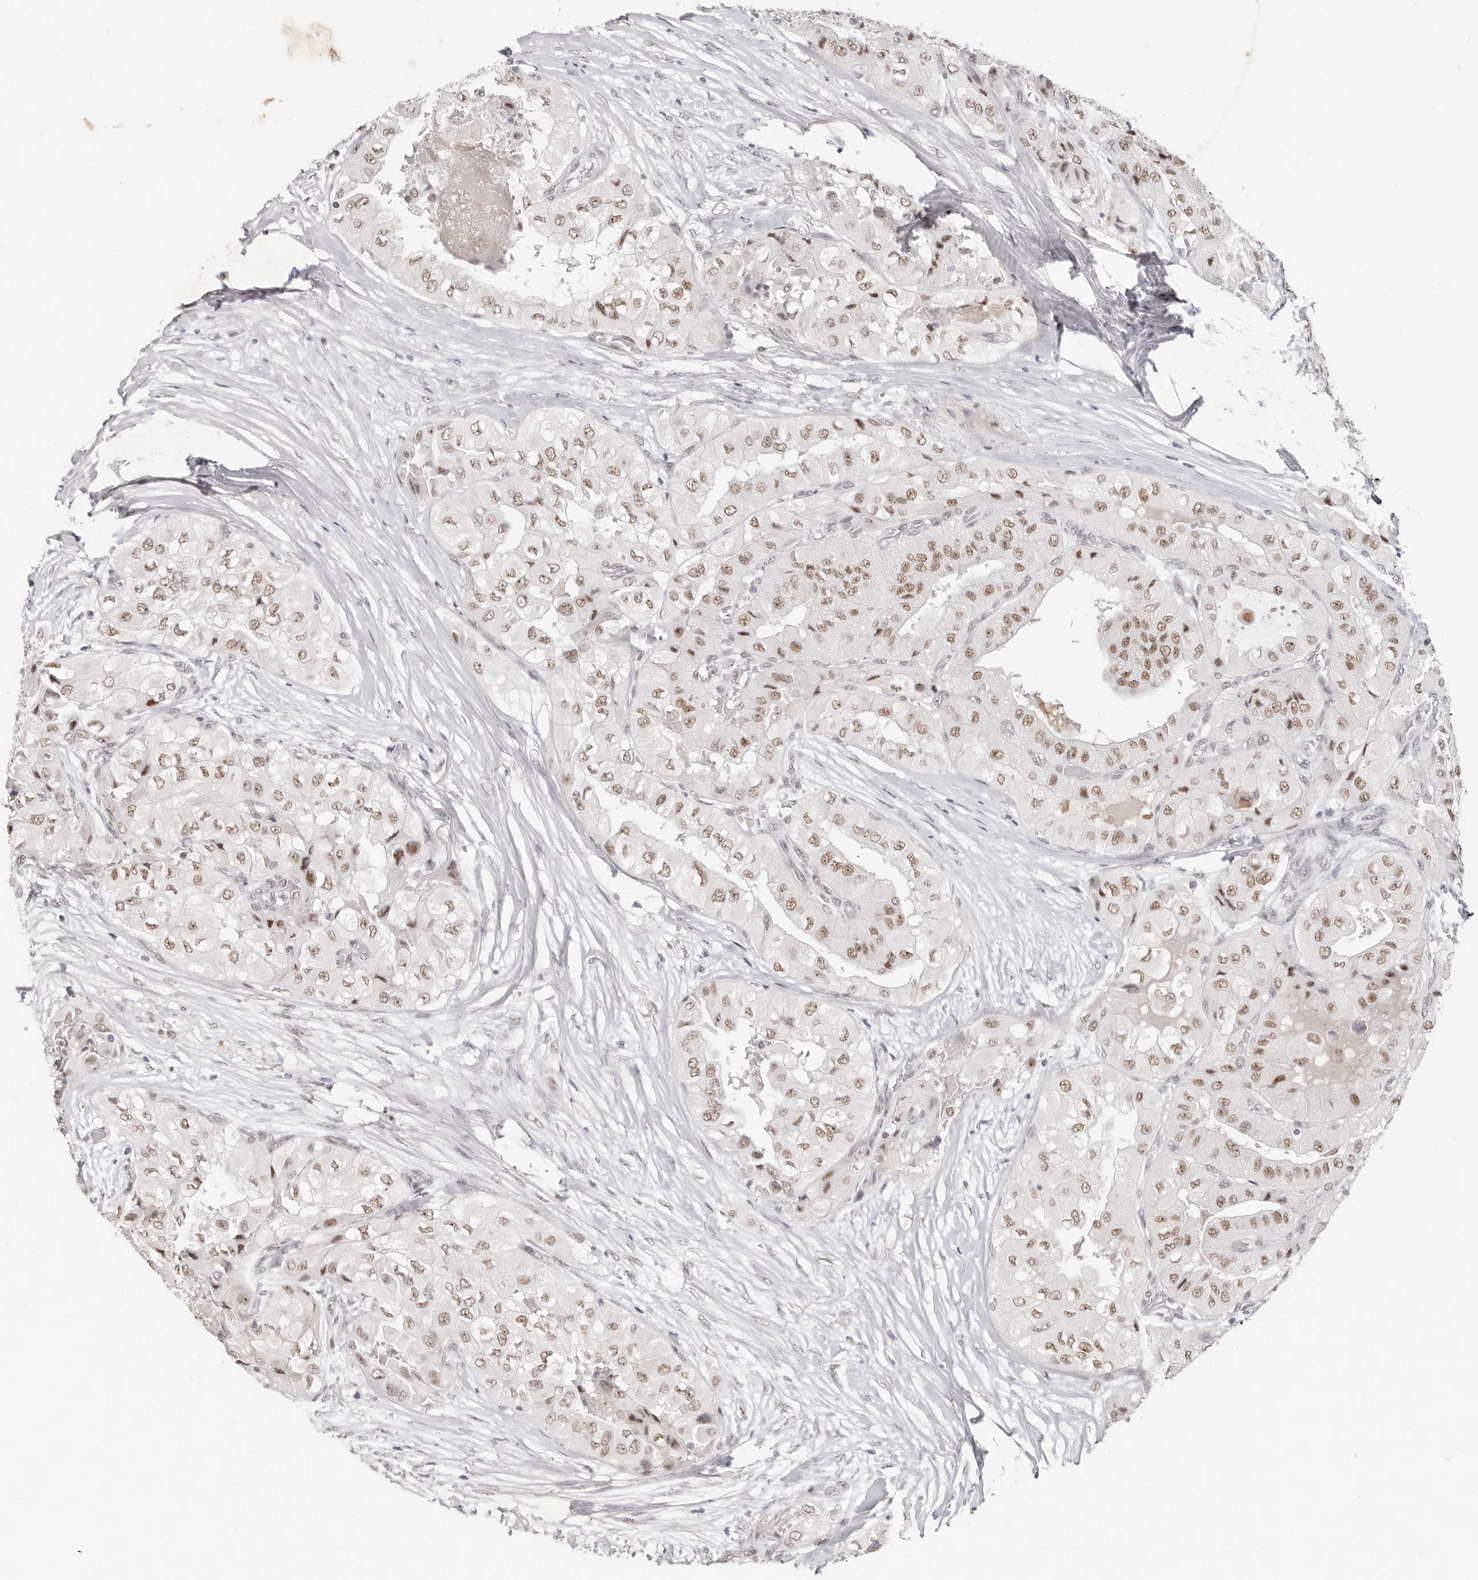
{"staining": {"intensity": "moderate", "quantity": ">75%", "location": "nuclear"}, "tissue": "thyroid cancer", "cell_type": "Tumor cells", "image_type": "cancer", "snomed": [{"axis": "morphology", "description": "Papillary adenocarcinoma, NOS"}, {"axis": "topography", "description": "Thyroid gland"}], "caption": "A medium amount of moderate nuclear positivity is present in approximately >75% of tumor cells in thyroid cancer (papillary adenocarcinoma) tissue.", "gene": "LARP7", "patient": {"sex": "female", "age": 59}}